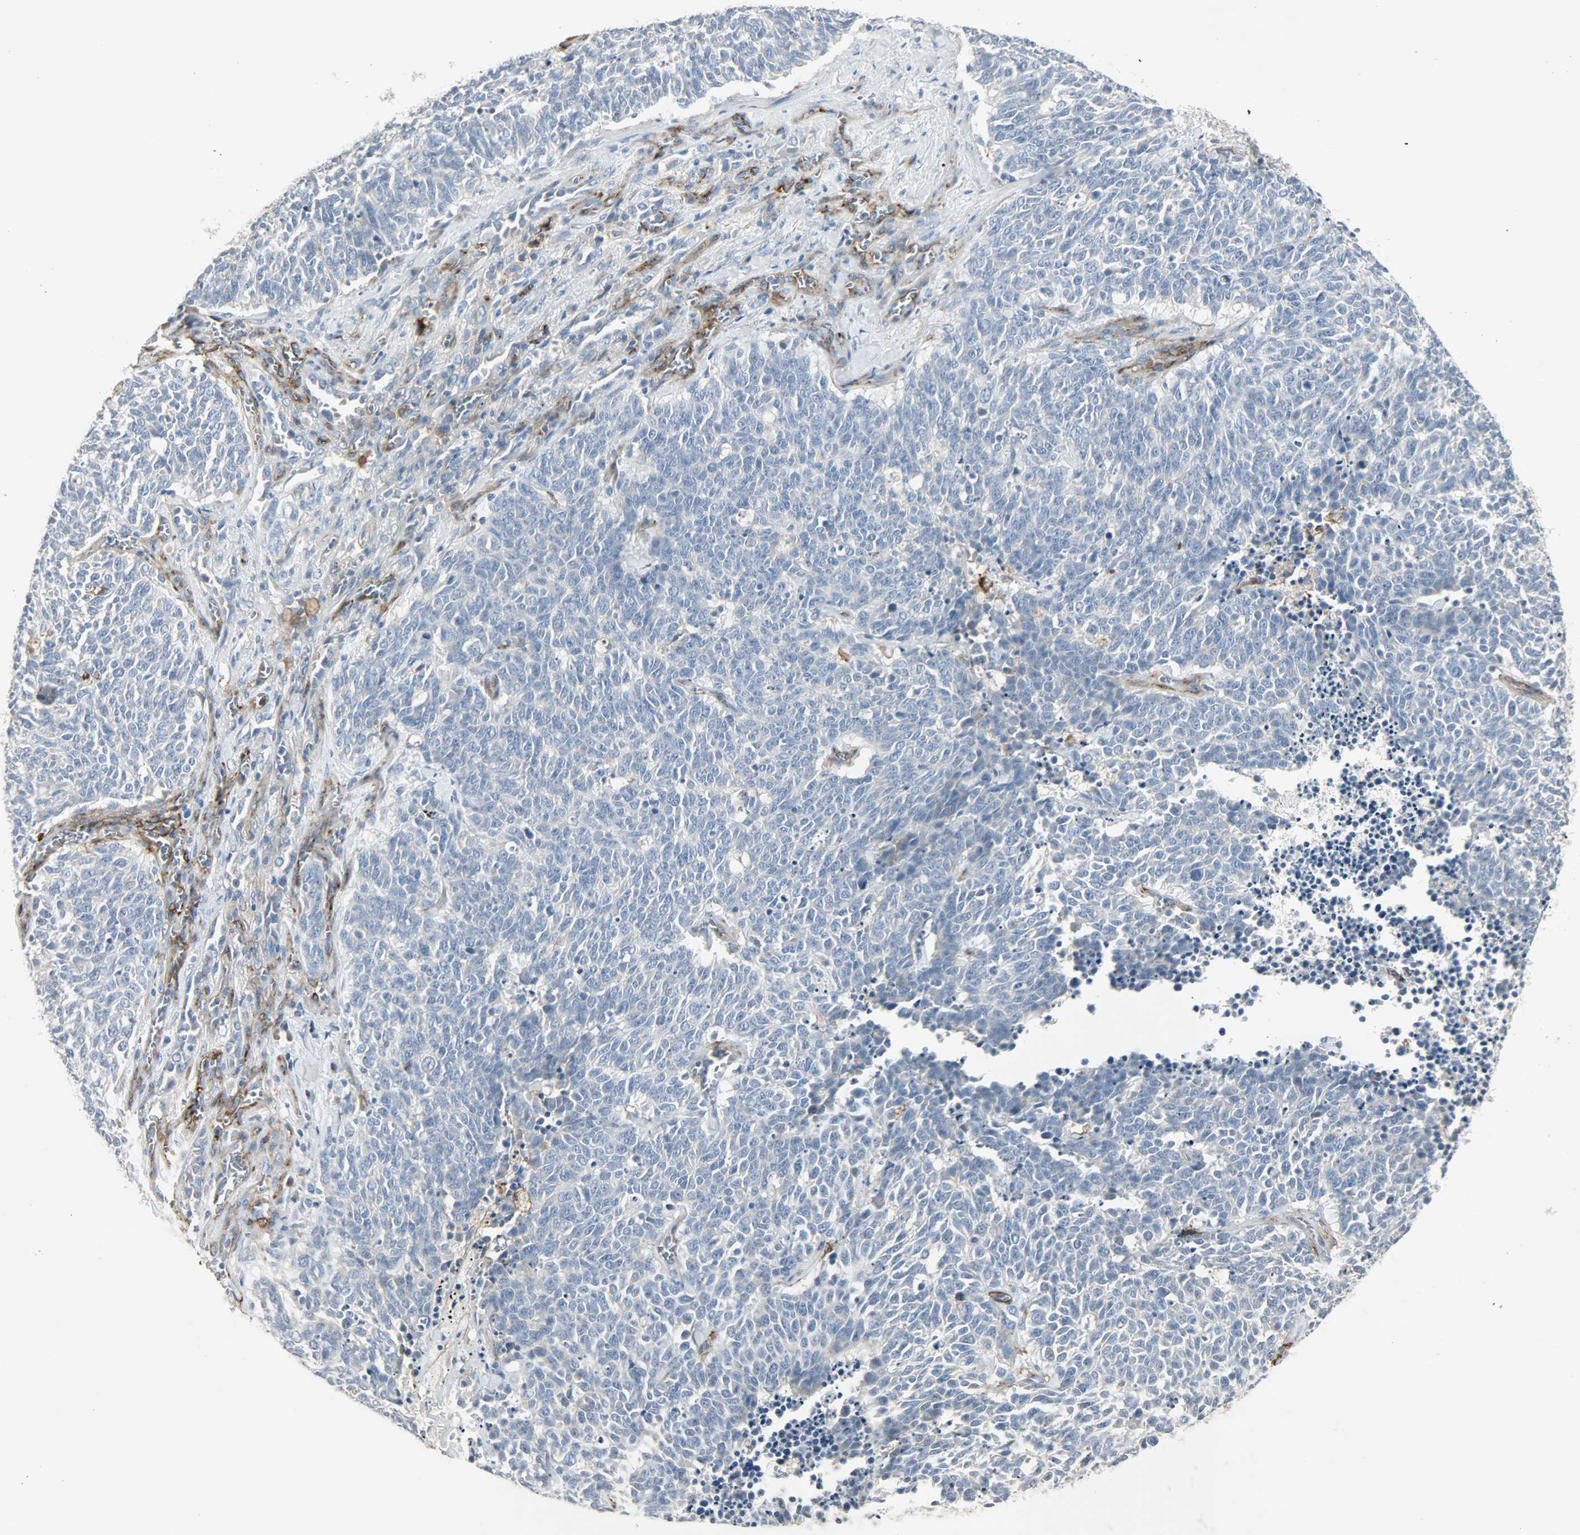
{"staining": {"intensity": "negative", "quantity": "none", "location": "none"}, "tissue": "lung cancer", "cell_type": "Tumor cells", "image_type": "cancer", "snomed": [{"axis": "morphology", "description": "Neoplasm, malignant, NOS"}, {"axis": "topography", "description": "Lung"}], "caption": "Immunohistochemistry (IHC) micrograph of neoplastic tissue: human neoplasm (malignant) (lung) stained with DAB (3,3'-diaminobenzidine) displays no significant protein staining in tumor cells.", "gene": "ENPEP", "patient": {"sex": "female", "age": 58}}